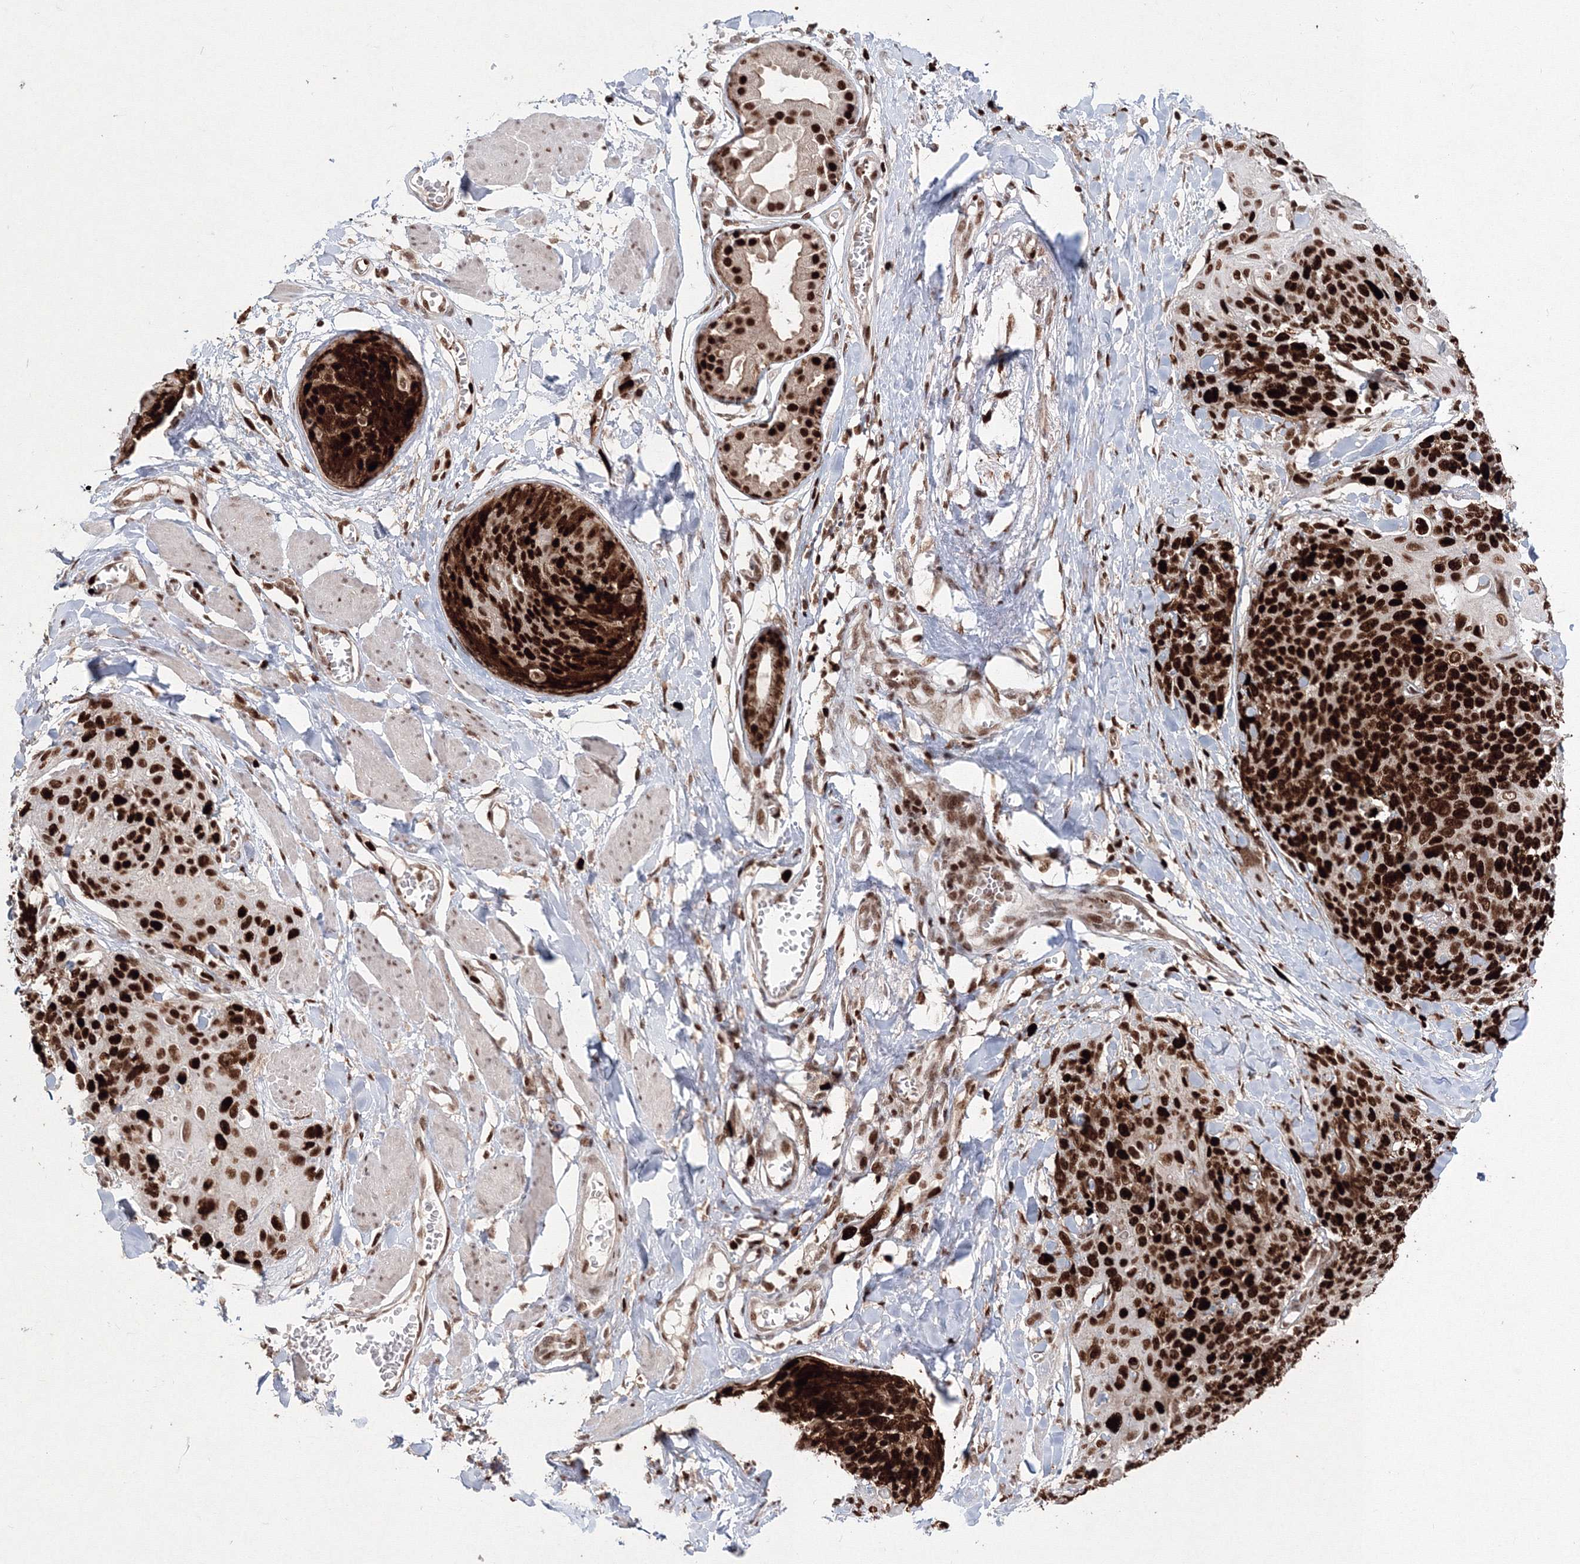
{"staining": {"intensity": "strong", "quantity": ">75%", "location": "nuclear"}, "tissue": "skin cancer", "cell_type": "Tumor cells", "image_type": "cancer", "snomed": [{"axis": "morphology", "description": "Squamous cell carcinoma, NOS"}, {"axis": "topography", "description": "Skin"}, {"axis": "topography", "description": "Vulva"}], "caption": "Tumor cells reveal high levels of strong nuclear expression in about >75% of cells in human skin cancer.", "gene": "LIG1", "patient": {"sex": "female", "age": 85}}